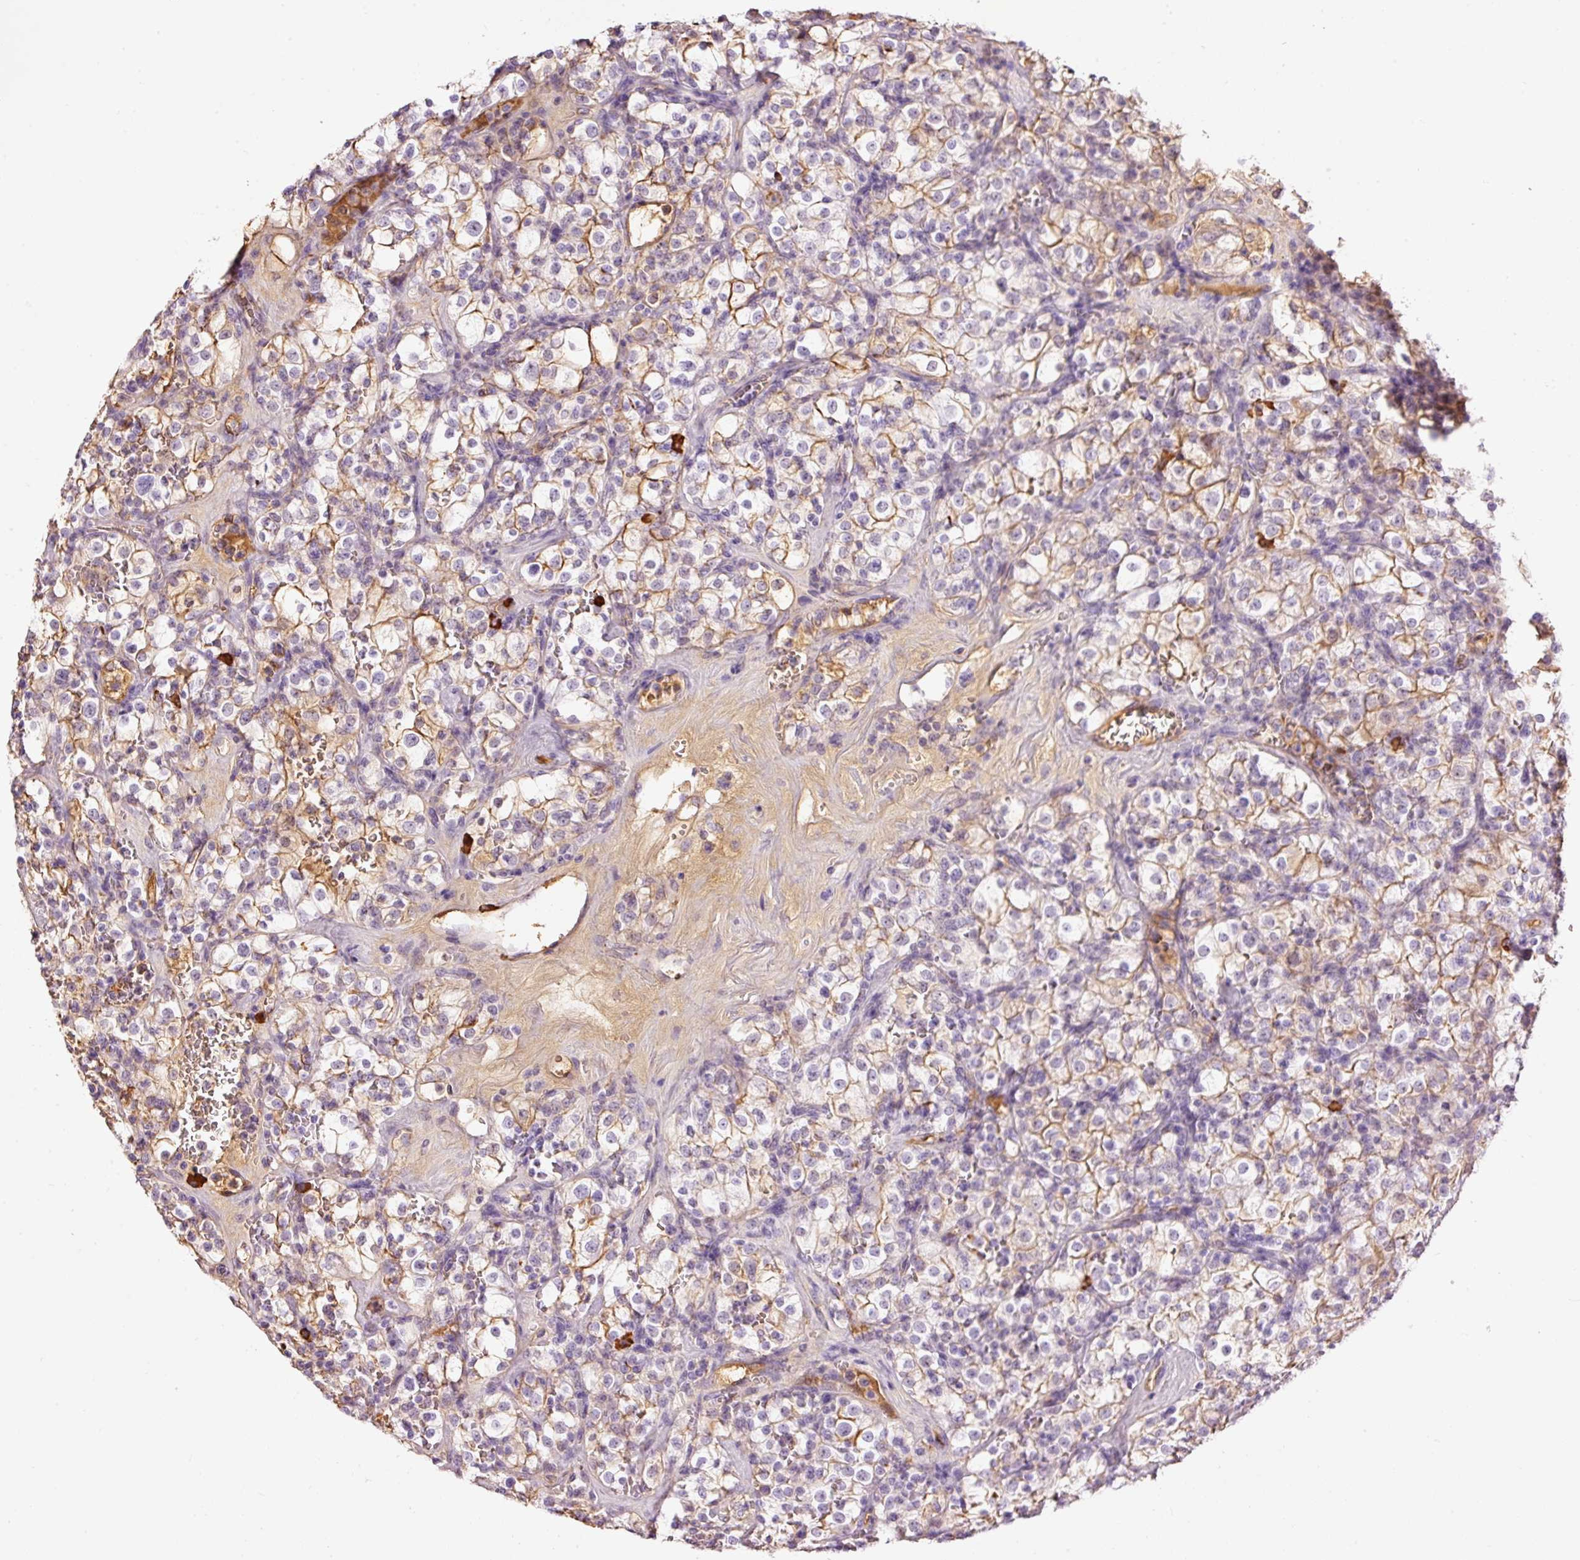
{"staining": {"intensity": "moderate", "quantity": "<25%", "location": "cytoplasmic/membranous"}, "tissue": "renal cancer", "cell_type": "Tumor cells", "image_type": "cancer", "snomed": [{"axis": "morphology", "description": "Adenocarcinoma, NOS"}, {"axis": "topography", "description": "Kidney"}], "caption": "IHC (DAB (3,3'-diaminobenzidine)) staining of renal cancer (adenocarcinoma) reveals moderate cytoplasmic/membranous protein staining in about <25% of tumor cells. The protein is shown in brown color, while the nuclei are stained blue.", "gene": "PRPF38B", "patient": {"sex": "female", "age": 74}}